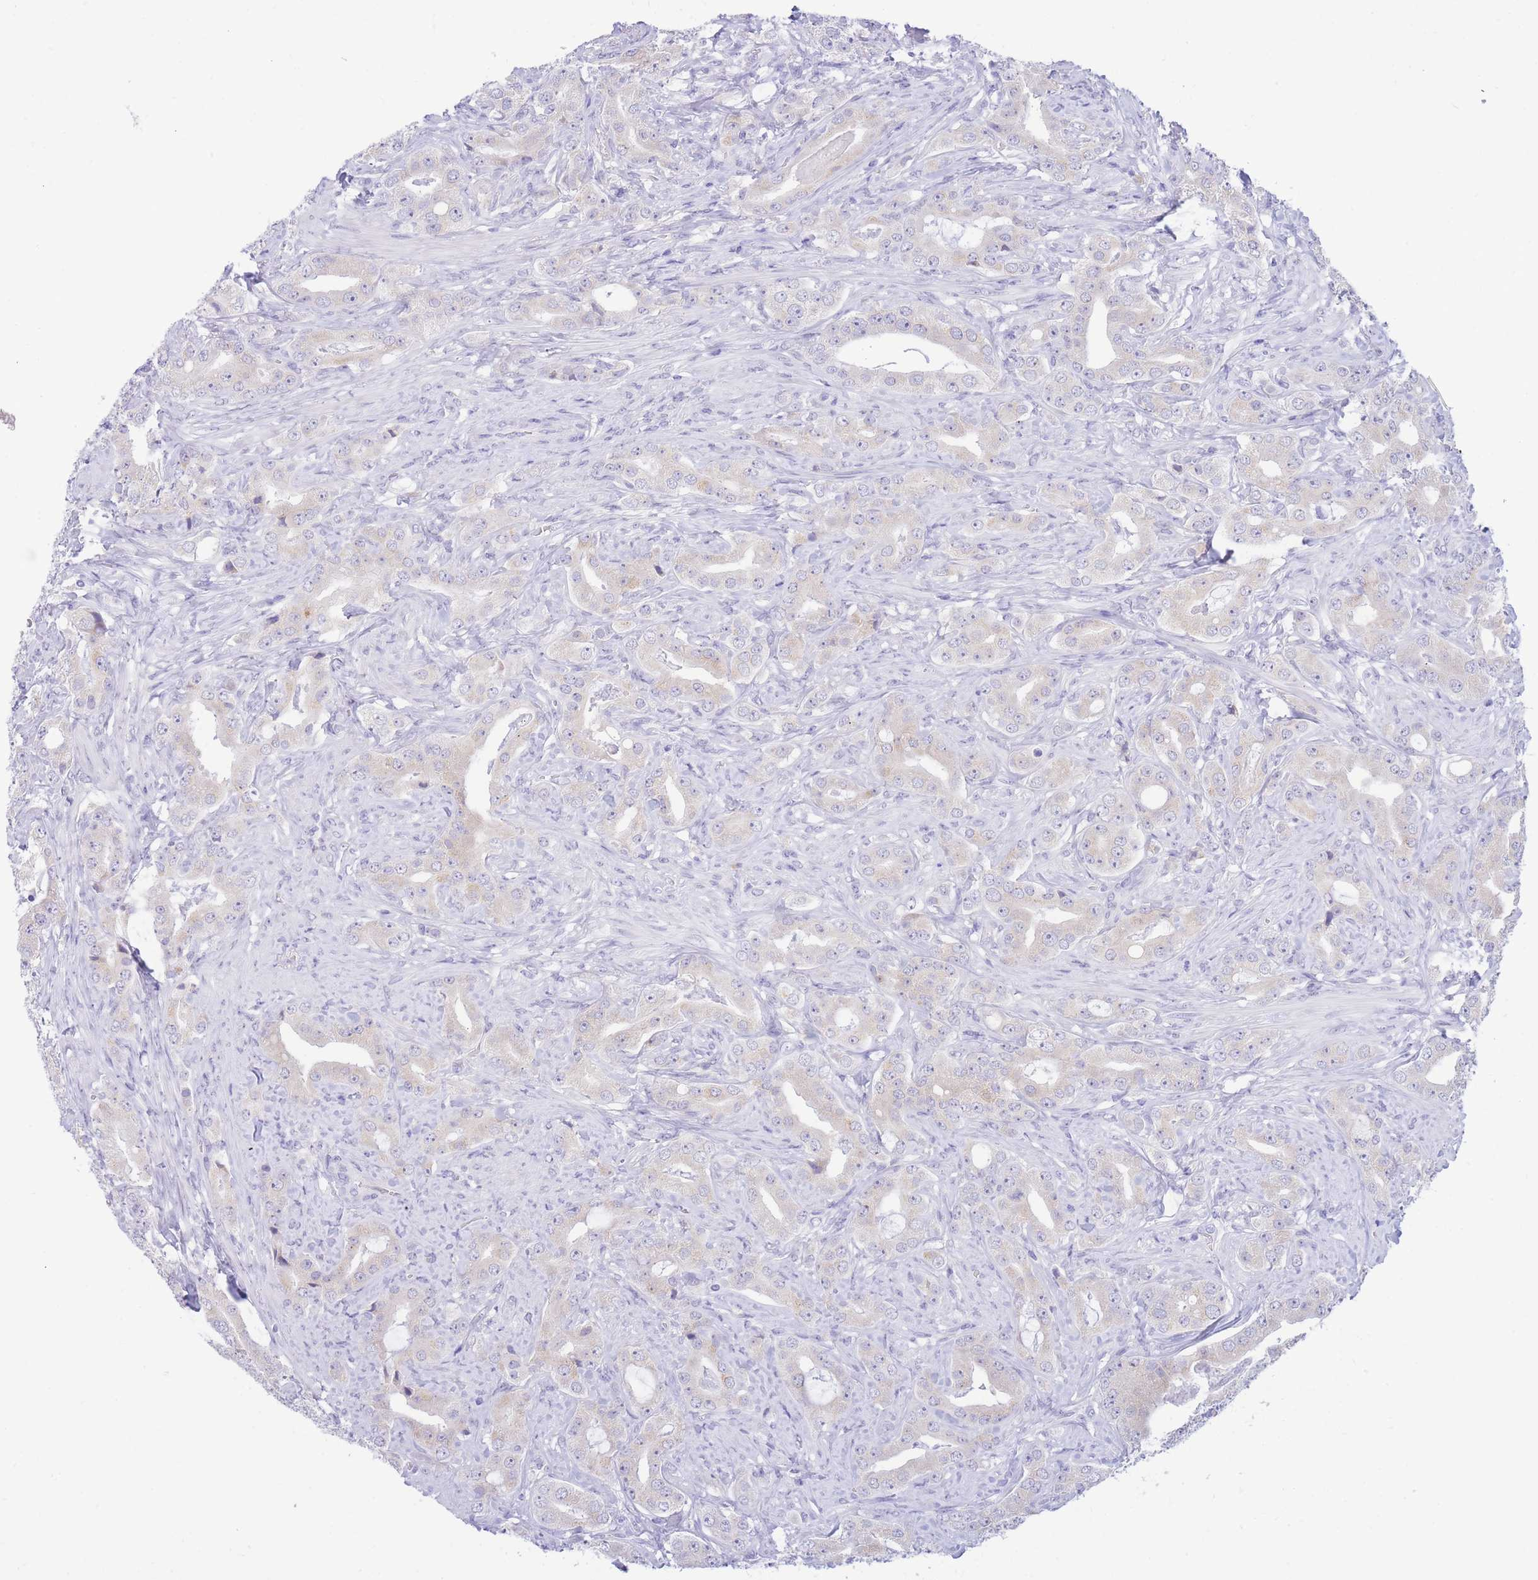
{"staining": {"intensity": "negative", "quantity": "none", "location": "none"}, "tissue": "prostate cancer", "cell_type": "Tumor cells", "image_type": "cancer", "snomed": [{"axis": "morphology", "description": "Adenocarcinoma, High grade"}, {"axis": "topography", "description": "Prostate"}], "caption": "High power microscopy histopathology image of an IHC photomicrograph of prostate high-grade adenocarcinoma, revealing no significant staining in tumor cells. (DAB IHC with hematoxylin counter stain).", "gene": "SSUH2", "patient": {"sex": "male", "age": 63}}